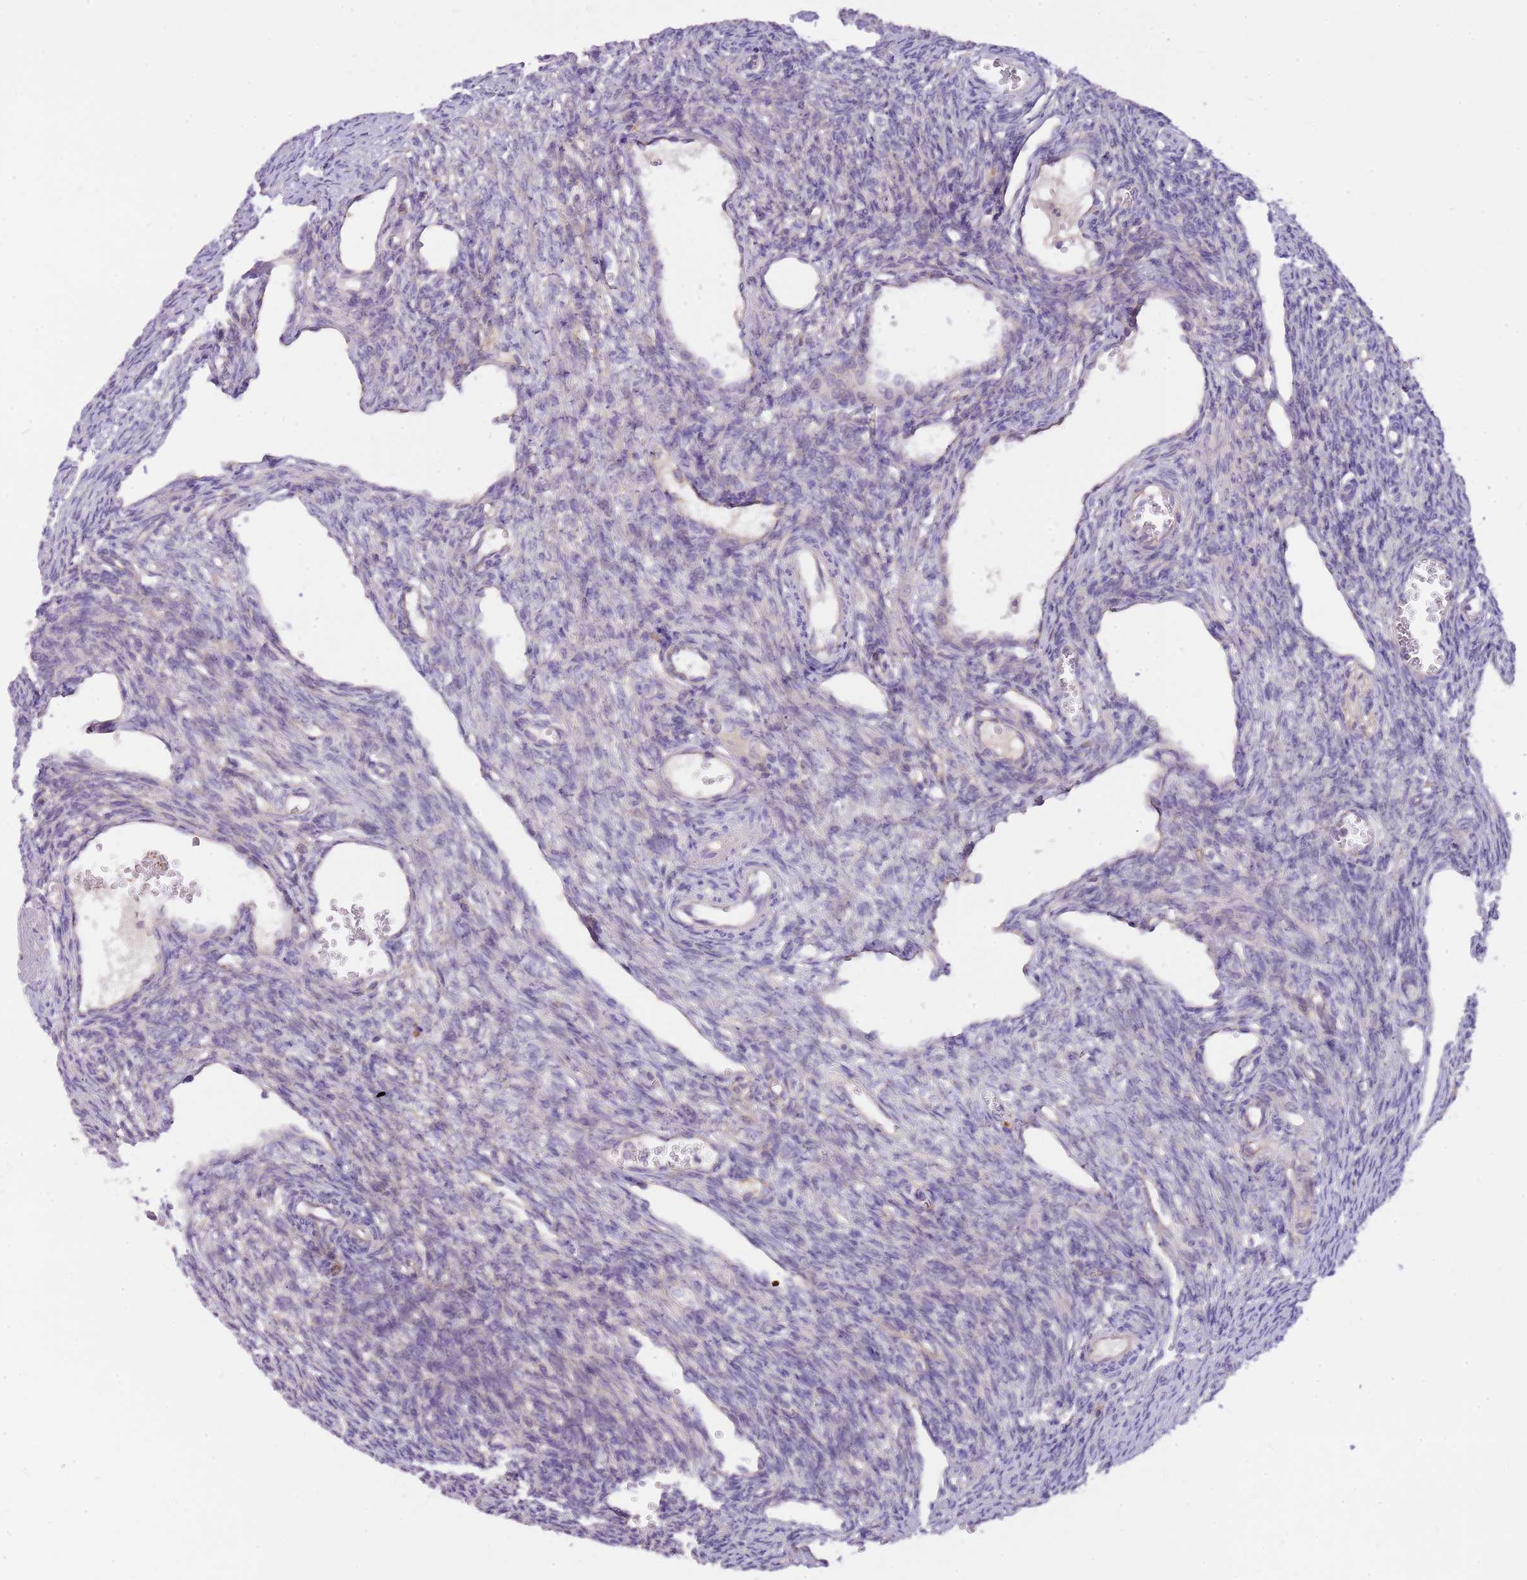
{"staining": {"intensity": "moderate", "quantity": ">75%", "location": "cytoplasmic/membranous"}, "tissue": "ovary", "cell_type": "Follicle cells", "image_type": "normal", "snomed": [{"axis": "morphology", "description": "Normal tissue, NOS"}, {"axis": "morphology", "description": "Cyst, NOS"}, {"axis": "topography", "description": "Ovary"}], "caption": "Immunohistochemical staining of normal ovary displays >75% levels of moderate cytoplasmic/membranous protein positivity in approximately >75% of follicle cells.", "gene": "NTN4", "patient": {"sex": "female", "age": 33}}